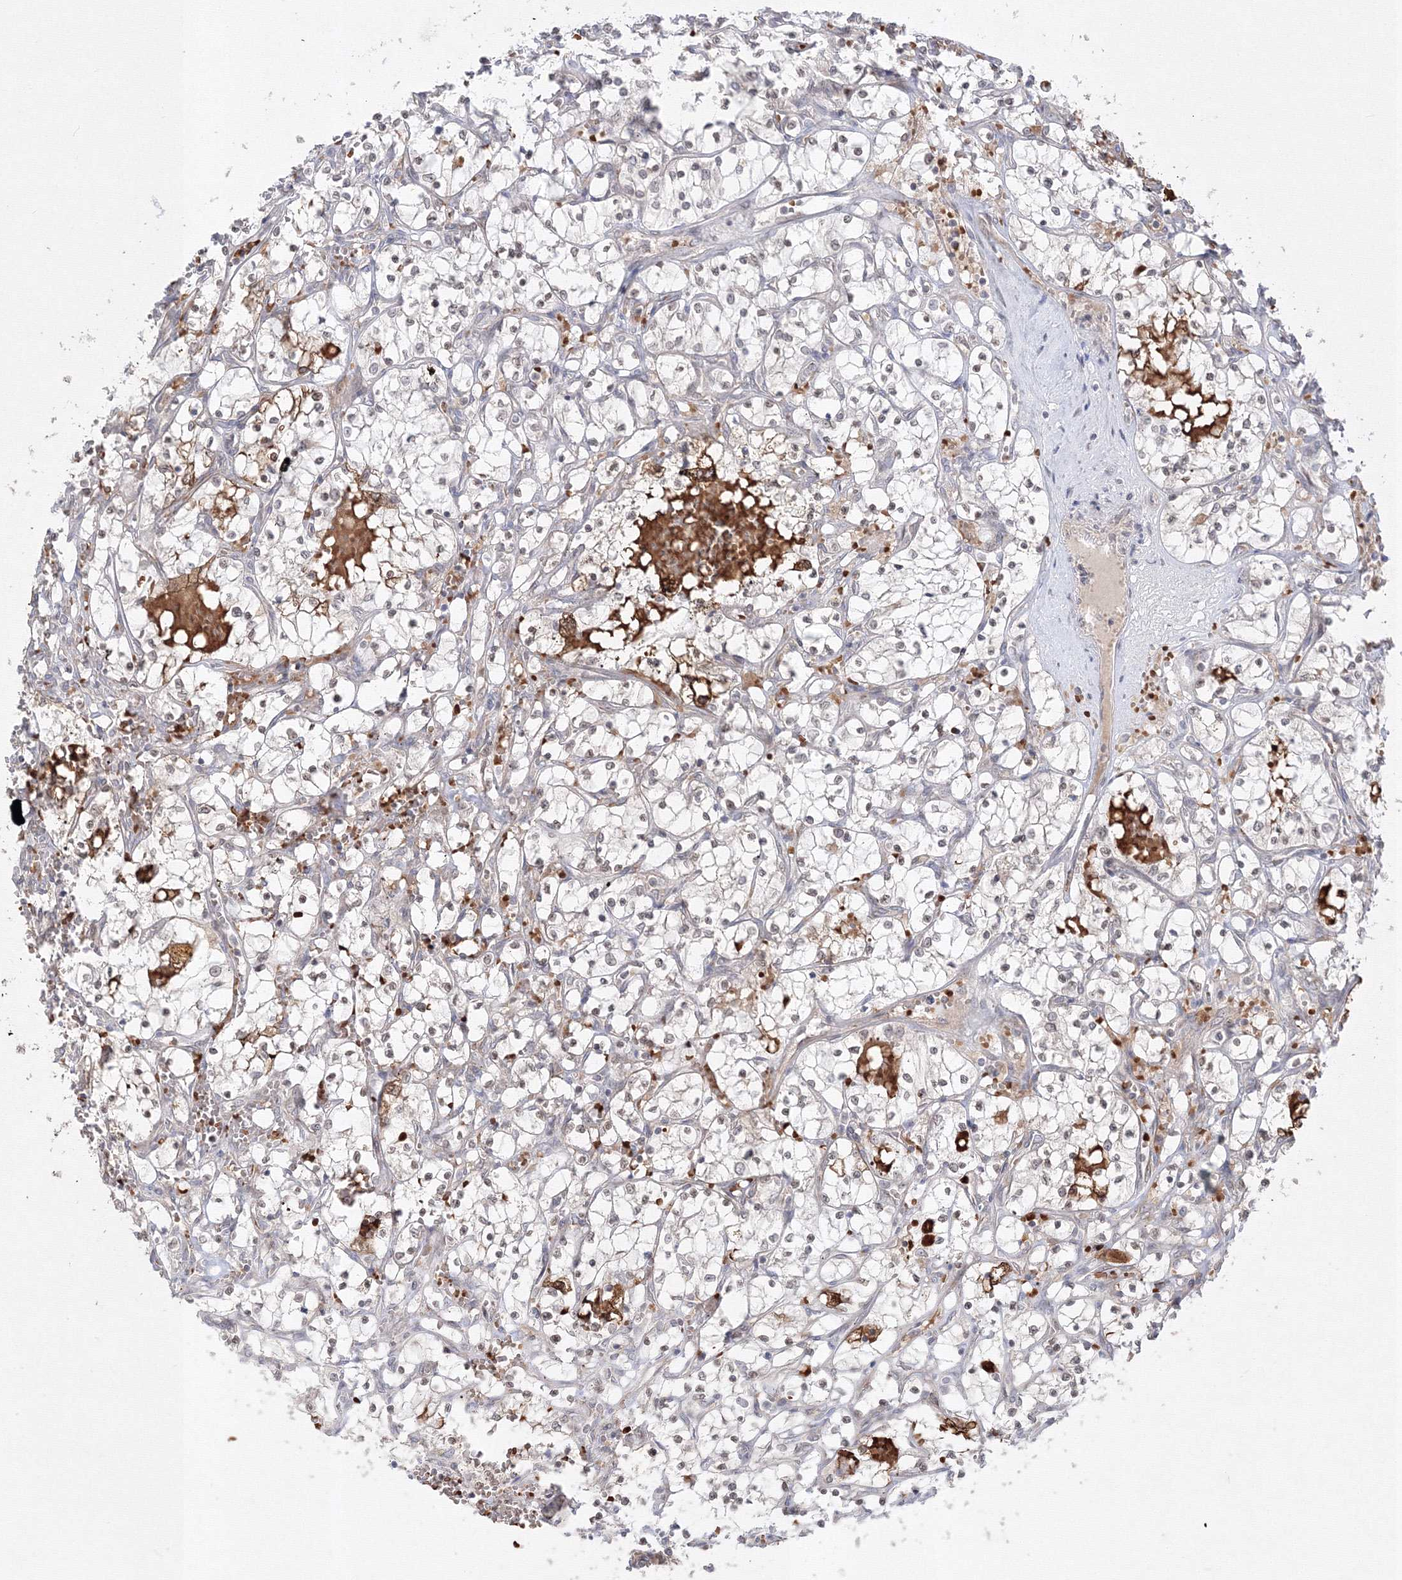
{"staining": {"intensity": "negative", "quantity": "none", "location": "none"}, "tissue": "renal cancer", "cell_type": "Tumor cells", "image_type": "cancer", "snomed": [{"axis": "morphology", "description": "Adenocarcinoma, NOS"}, {"axis": "topography", "description": "Kidney"}], "caption": "There is no significant expression in tumor cells of renal adenocarcinoma.", "gene": "DNAJB2", "patient": {"sex": "female", "age": 69}}